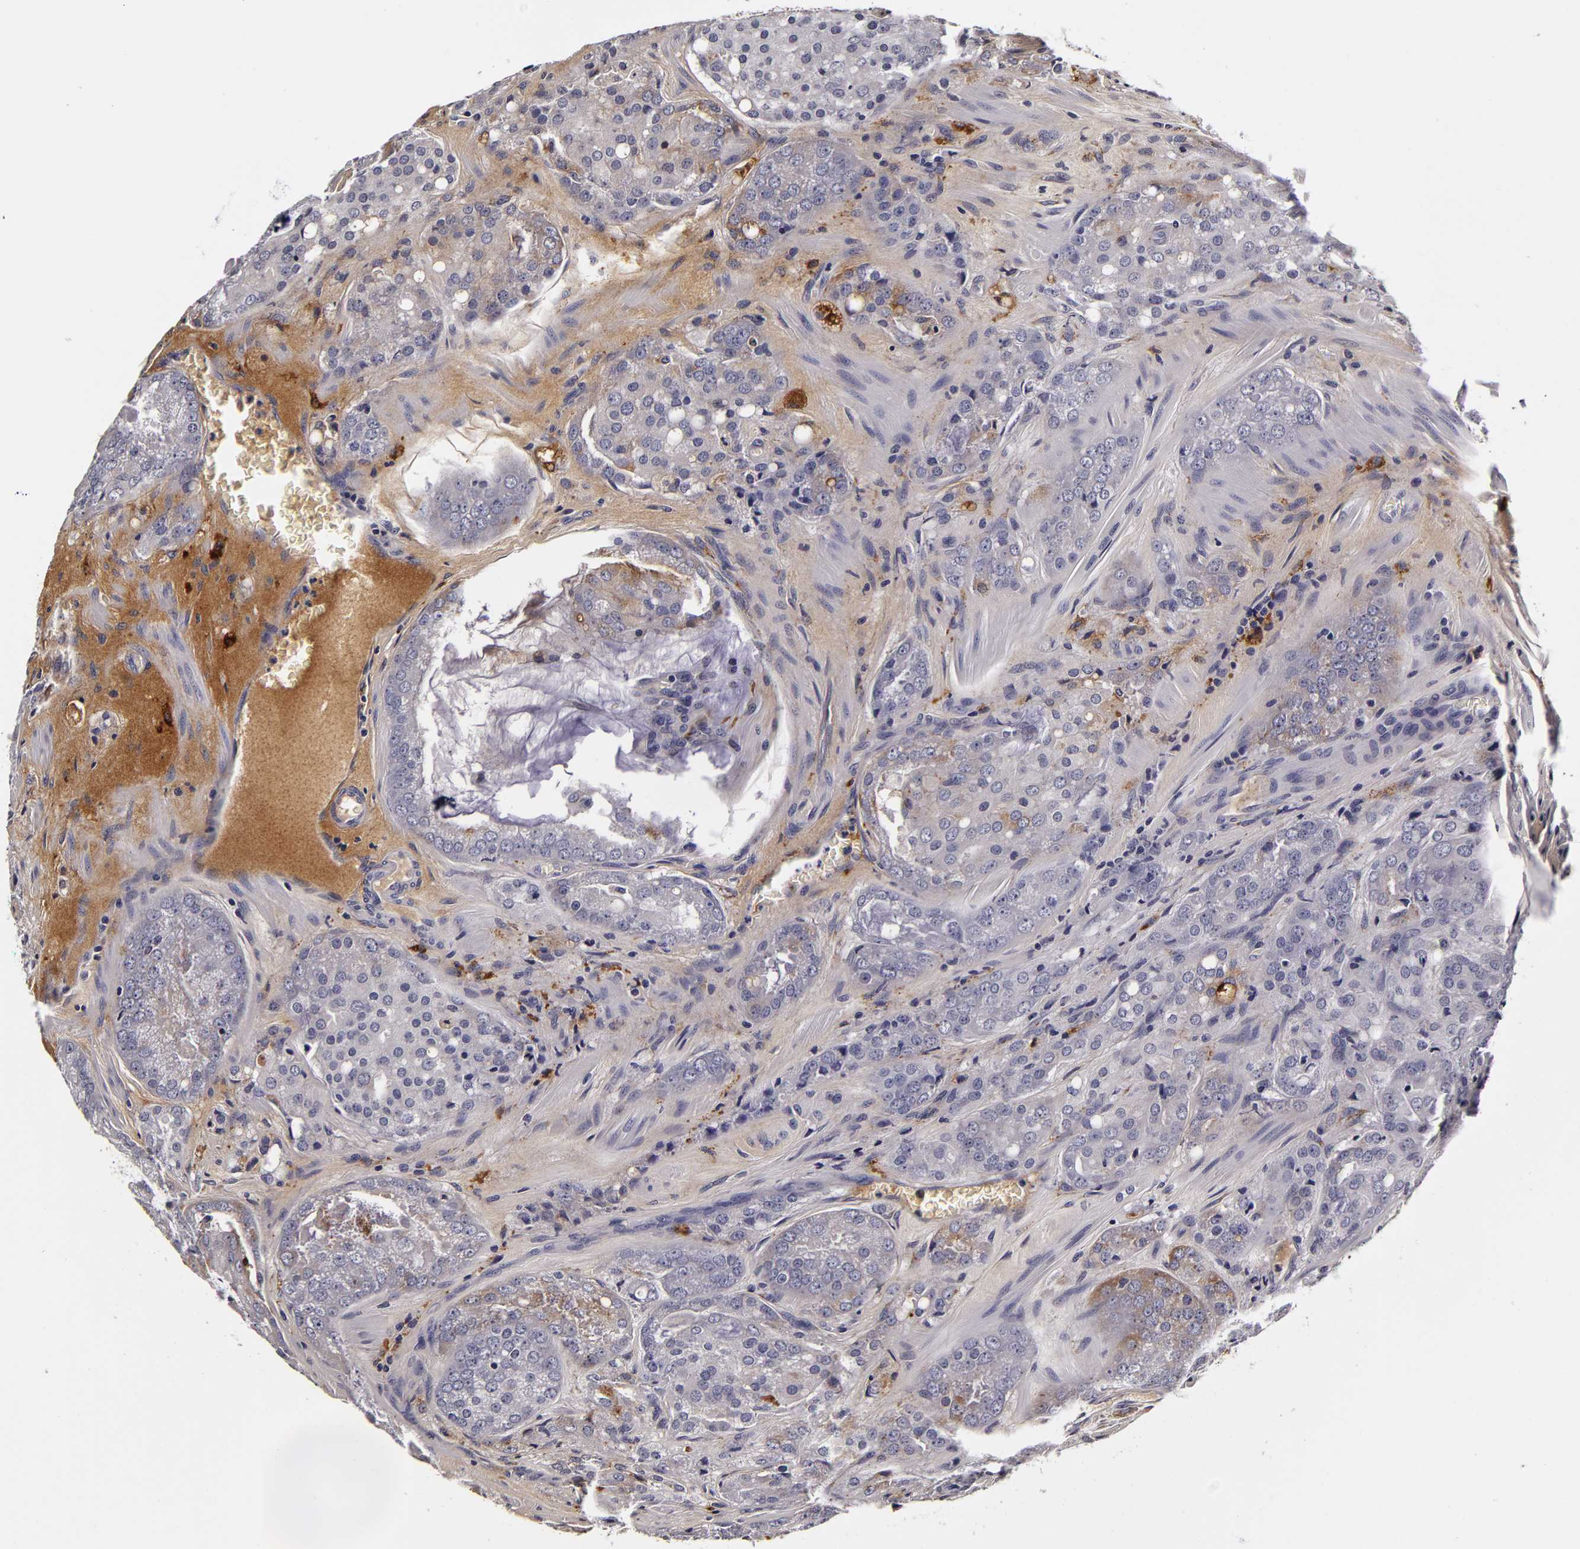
{"staining": {"intensity": "negative", "quantity": "none", "location": "none"}, "tissue": "prostate cancer", "cell_type": "Tumor cells", "image_type": "cancer", "snomed": [{"axis": "morphology", "description": "Adenocarcinoma, Medium grade"}, {"axis": "topography", "description": "Prostate"}], "caption": "Histopathology image shows no significant protein positivity in tumor cells of prostate medium-grade adenocarcinoma. (DAB (3,3'-diaminobenzidine) immunohistochemistry (IHC) visualized using brightfield microscopy, high magnification).", "gene": "LGALS3BP", "patient": {"sex": "male", "age": 60}}